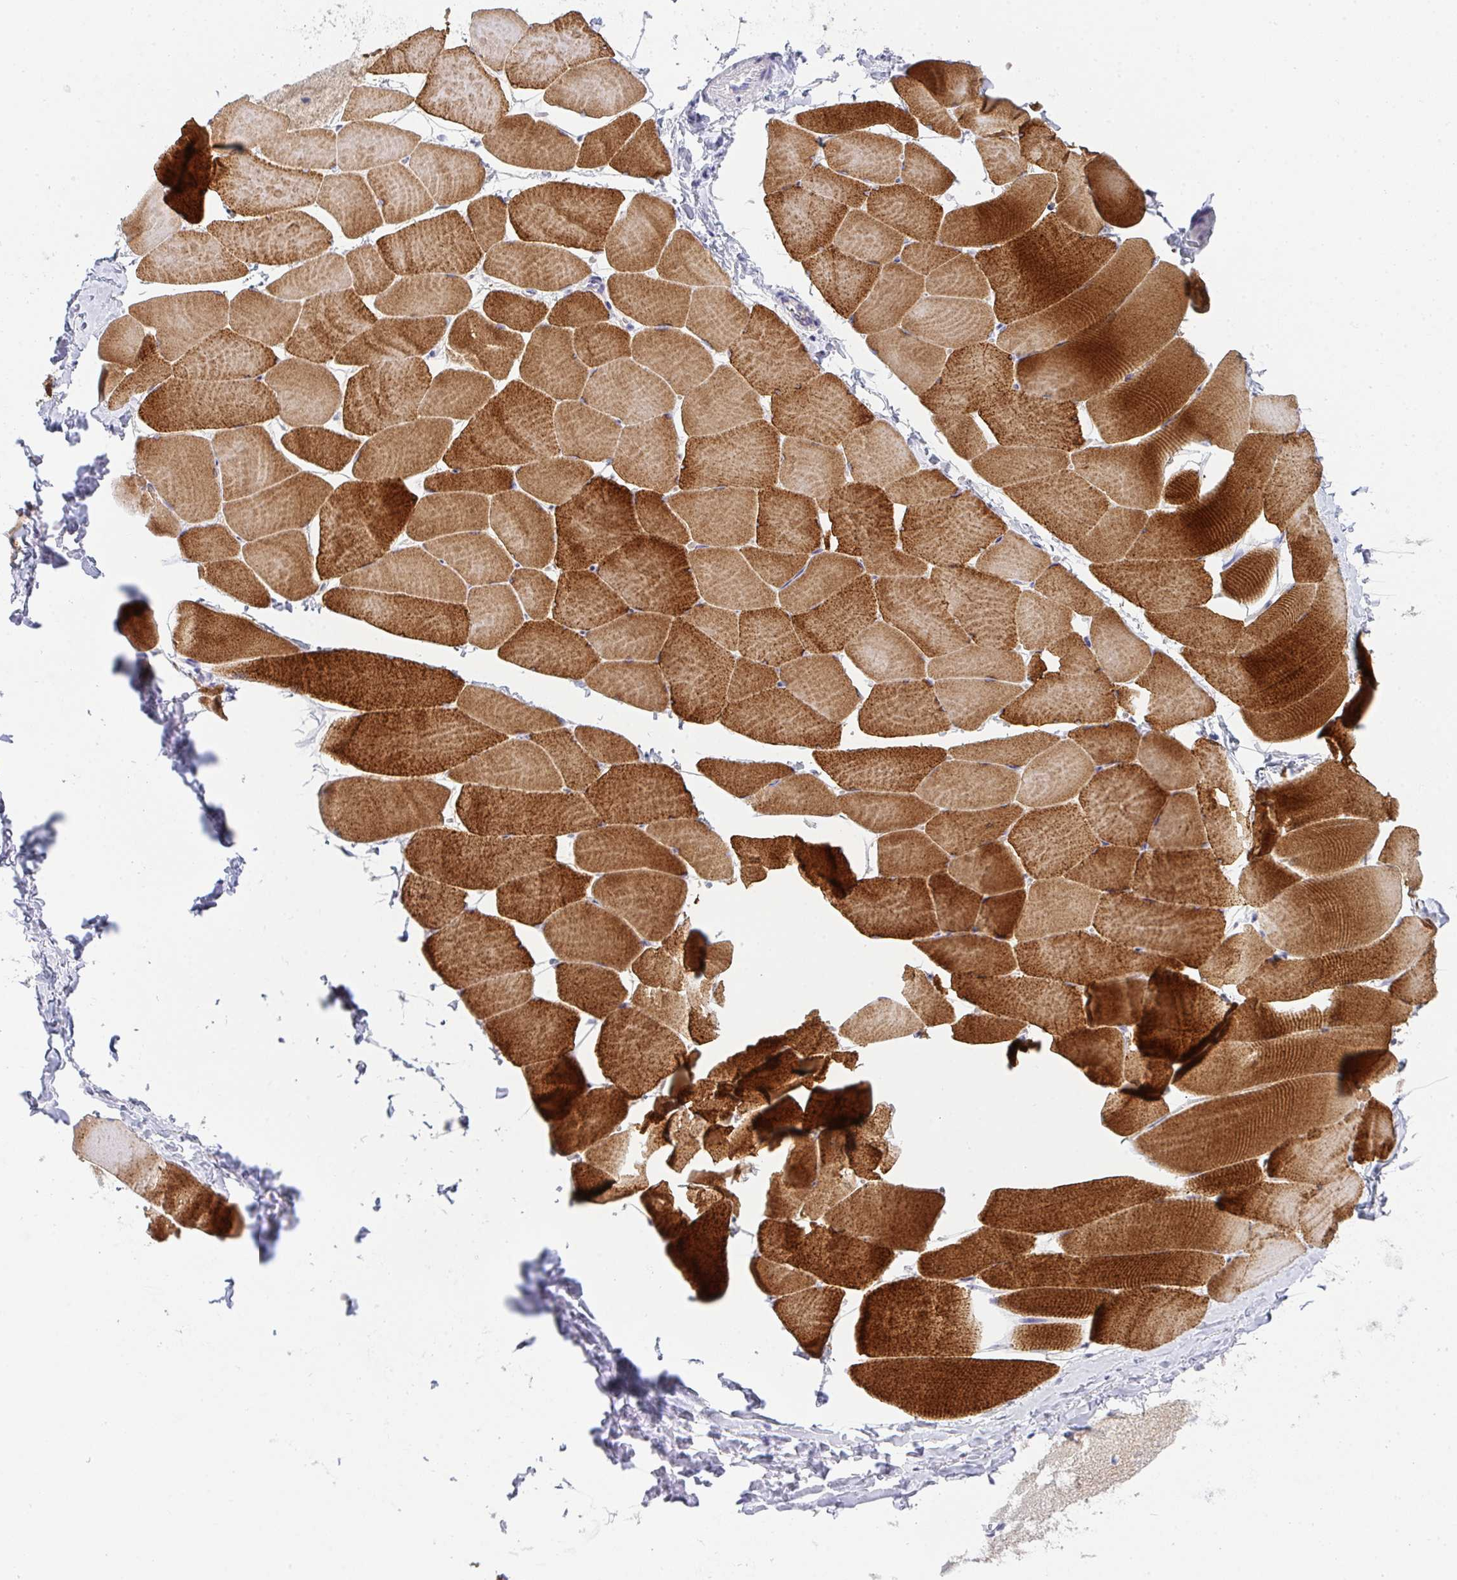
{"staining": {"intensity": "strong", "quantity": "25%-75%", "location": "cytoplasmic/membranous"}, "tissue": "skeletal muscle", "cell_type": "Myocytes", "image_type": "normal", "snomed": [{"axis": "morphology", "description": "Normal tissue, NOS"}, {"axis": "topography", "description": "Skeletal muscle"}], "caption": "Skeletal muscle stained with a brown dye demonstrates strong cytoplasmic/membranous positive expression in about 25%-75% of myocytes.", "gene": "CACNA1S", "patient": {"sex": "male", "age": 25}}